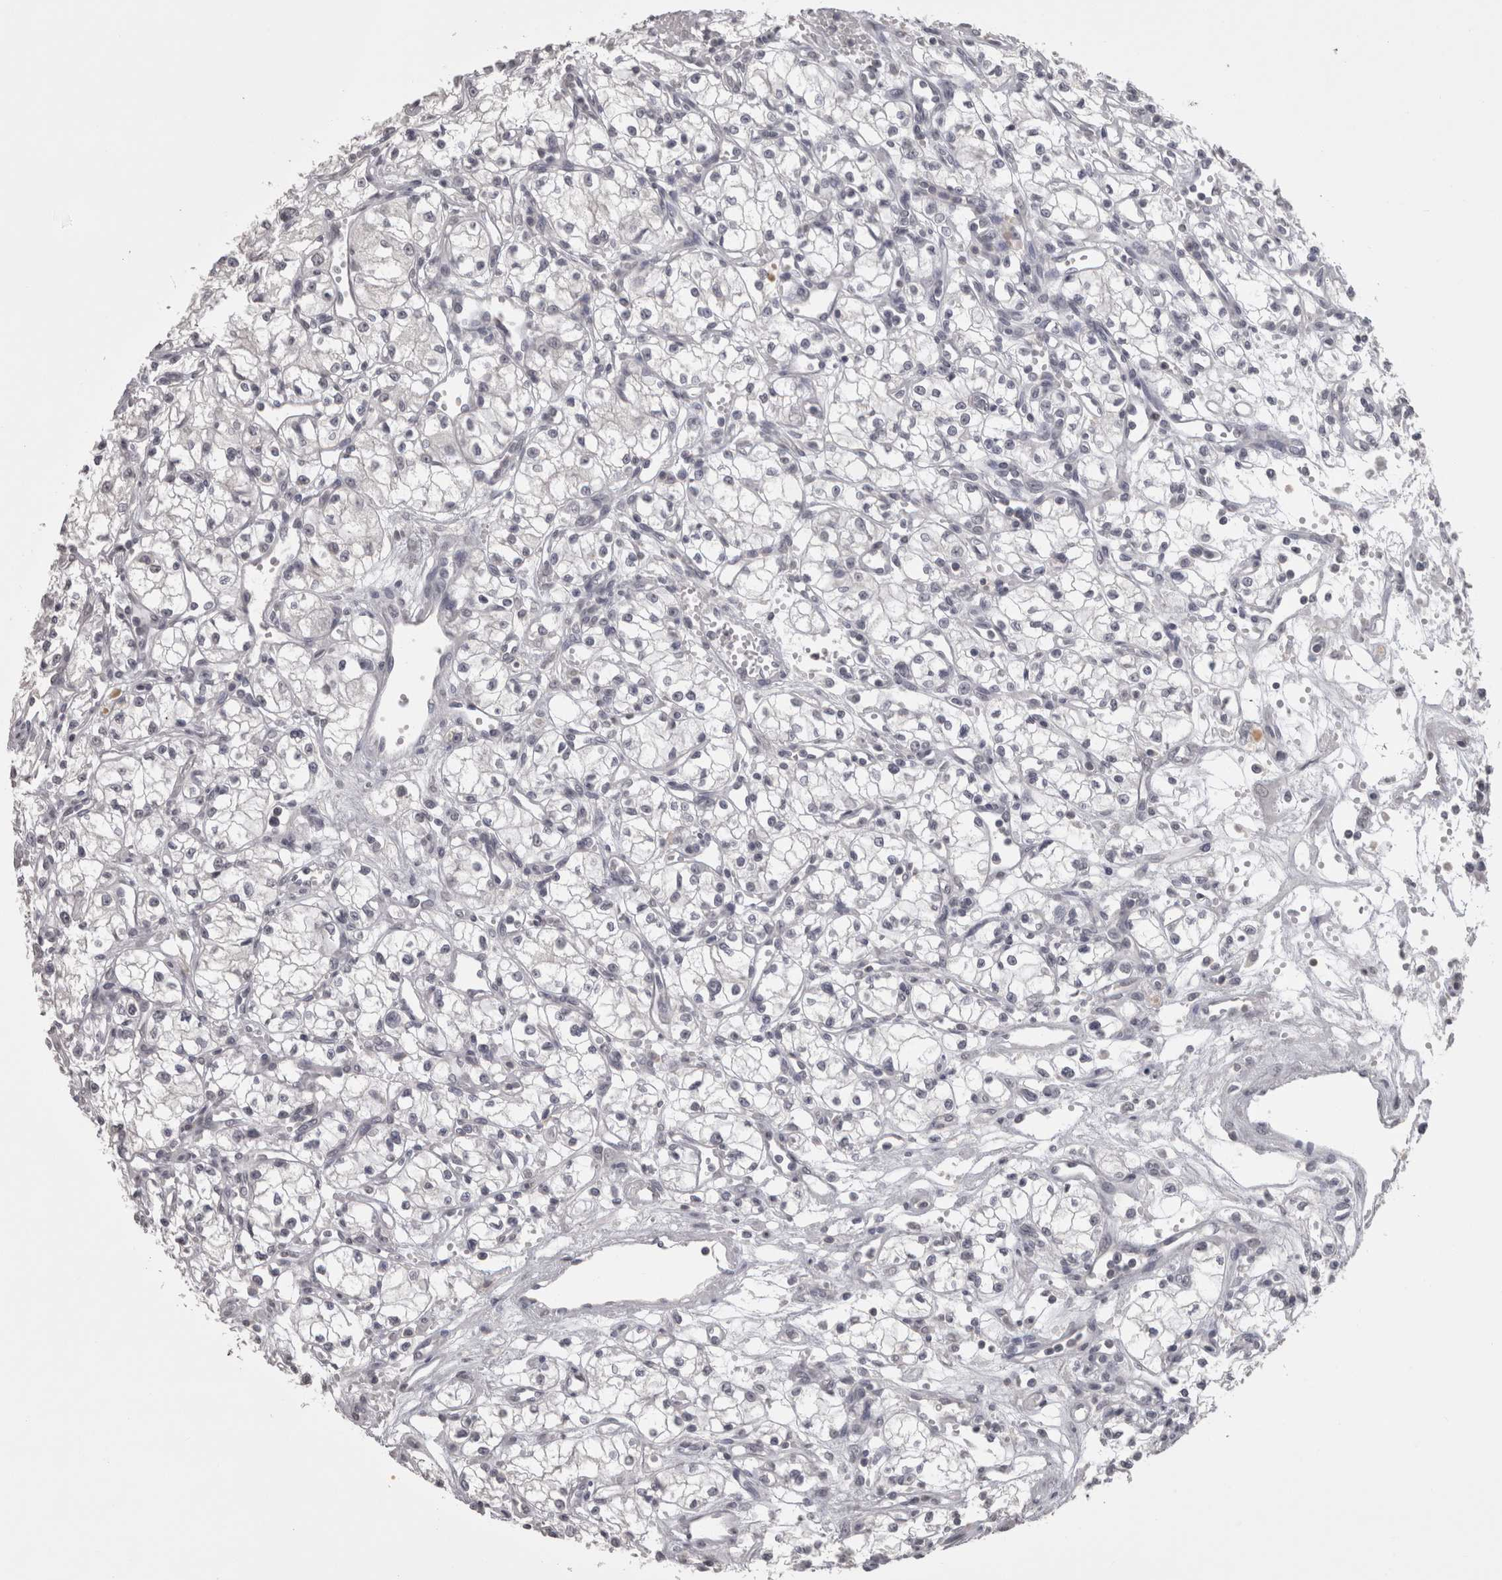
{"staining": {"intensity": "negative", "quantity": "none", "location": "none"}, "tissue": "renal cancer", "cell_type": "Tumor cells", "image_type": "cancer", "snomed": [{"axis": "morphology", "description": "Normal tissue, NOS"}, {"axis": "morphology", "description": "Adenocarcinoma, NOS"}, {"axis": "topography", "description": "Kidney"}], "caption": "Immunohistochemical staining of adenocarcinoma (renal) shows no significant positivity in tumor cells.", "gene": "LAX1", "patient": {"sex": "male", "age": 59}}